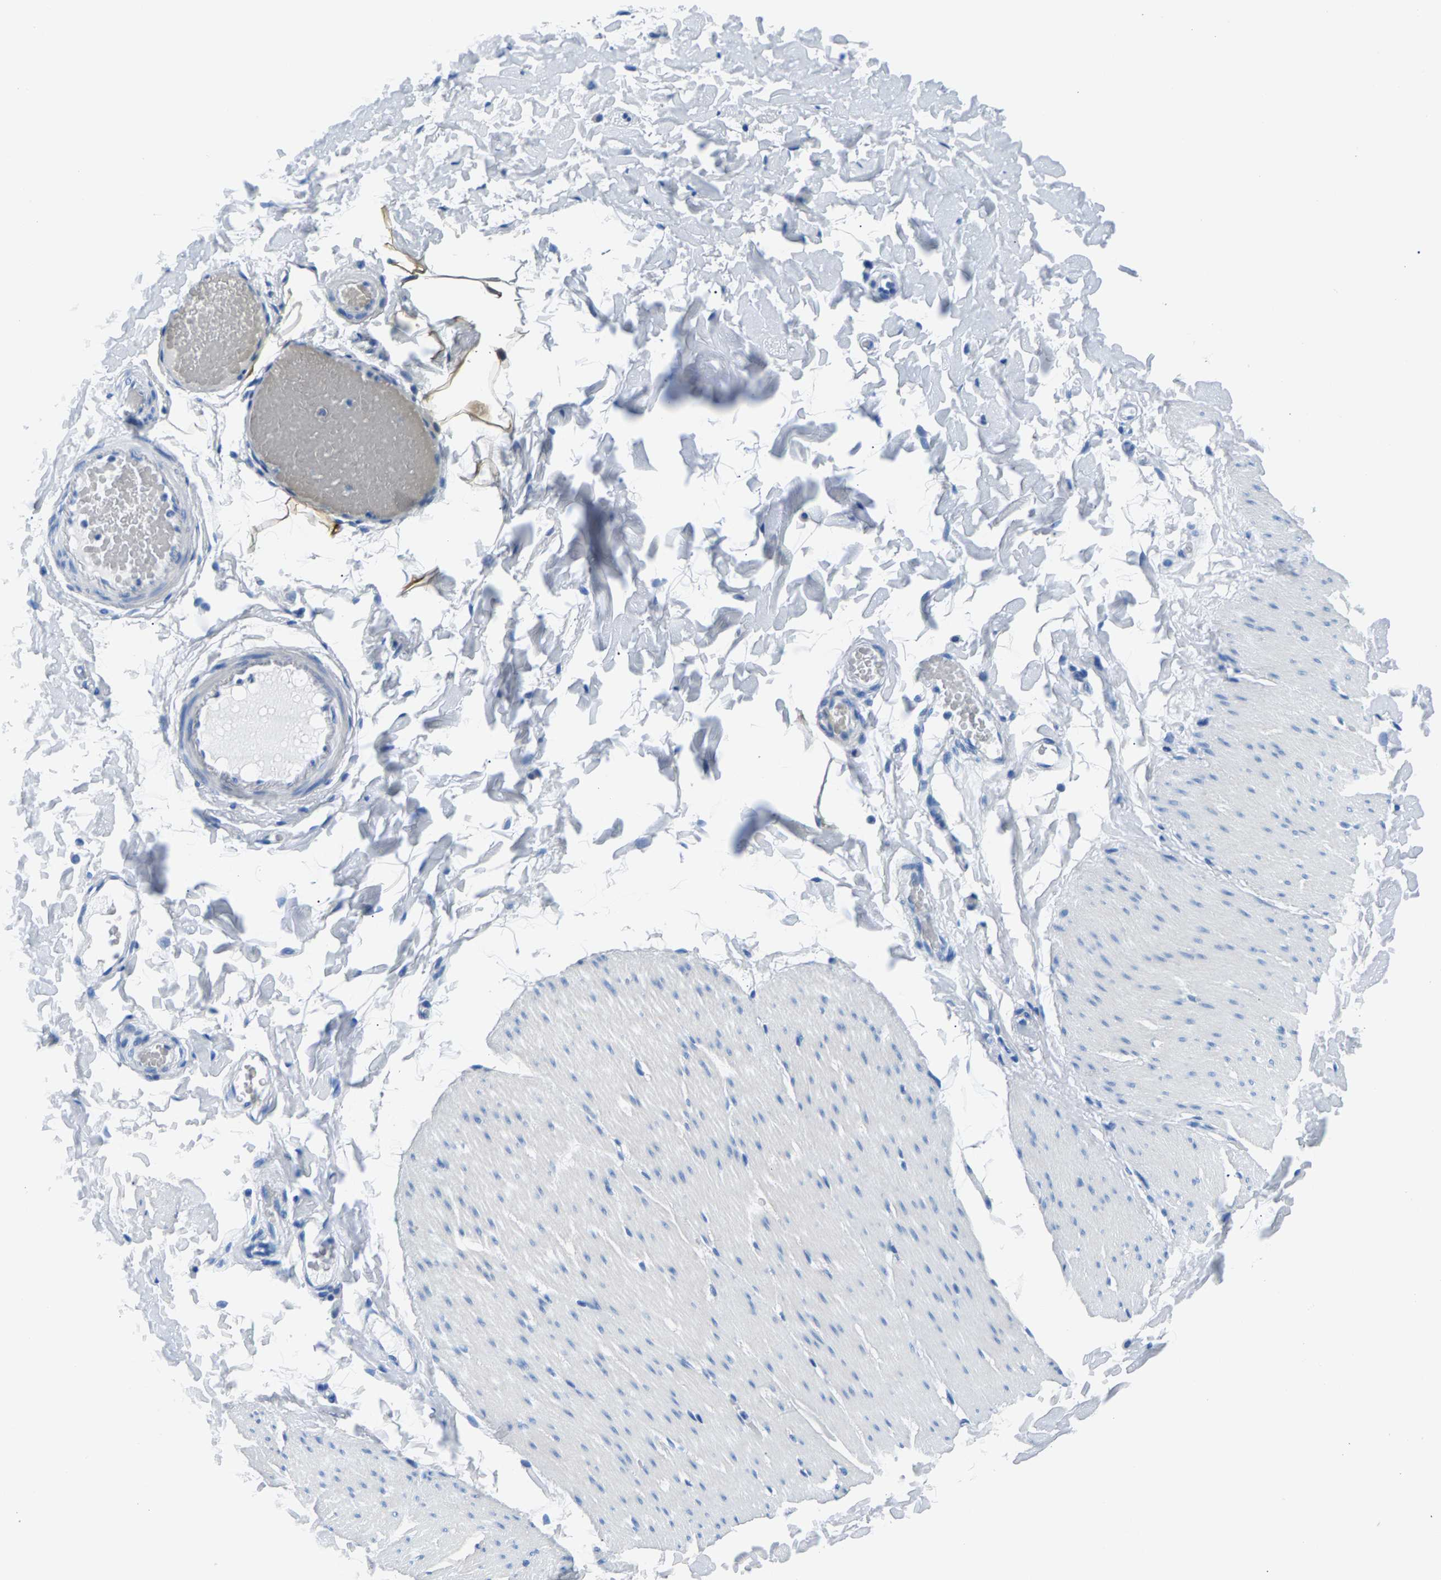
{"staining": {"intensity": "negative", "quantity": "none", "location": "none"}, "tissue": "smooth muscle", "cell_type": "Smooth muscle cells", "image_type": "normal", "snomed": [{"axis": "morphology", "description": "Normal tissue, NOS"}, {"axis": "topography", "description": "Smooth muscle"}, {"axis": "topography", "description": "Colon"}], "caption": "A high-resolution image shows IHC staining of benign smooth muscle, which shows no significant expression in smooth muscle cells.", "gene": "CPS1", "patient": {"sex": "male", "age": 67}}